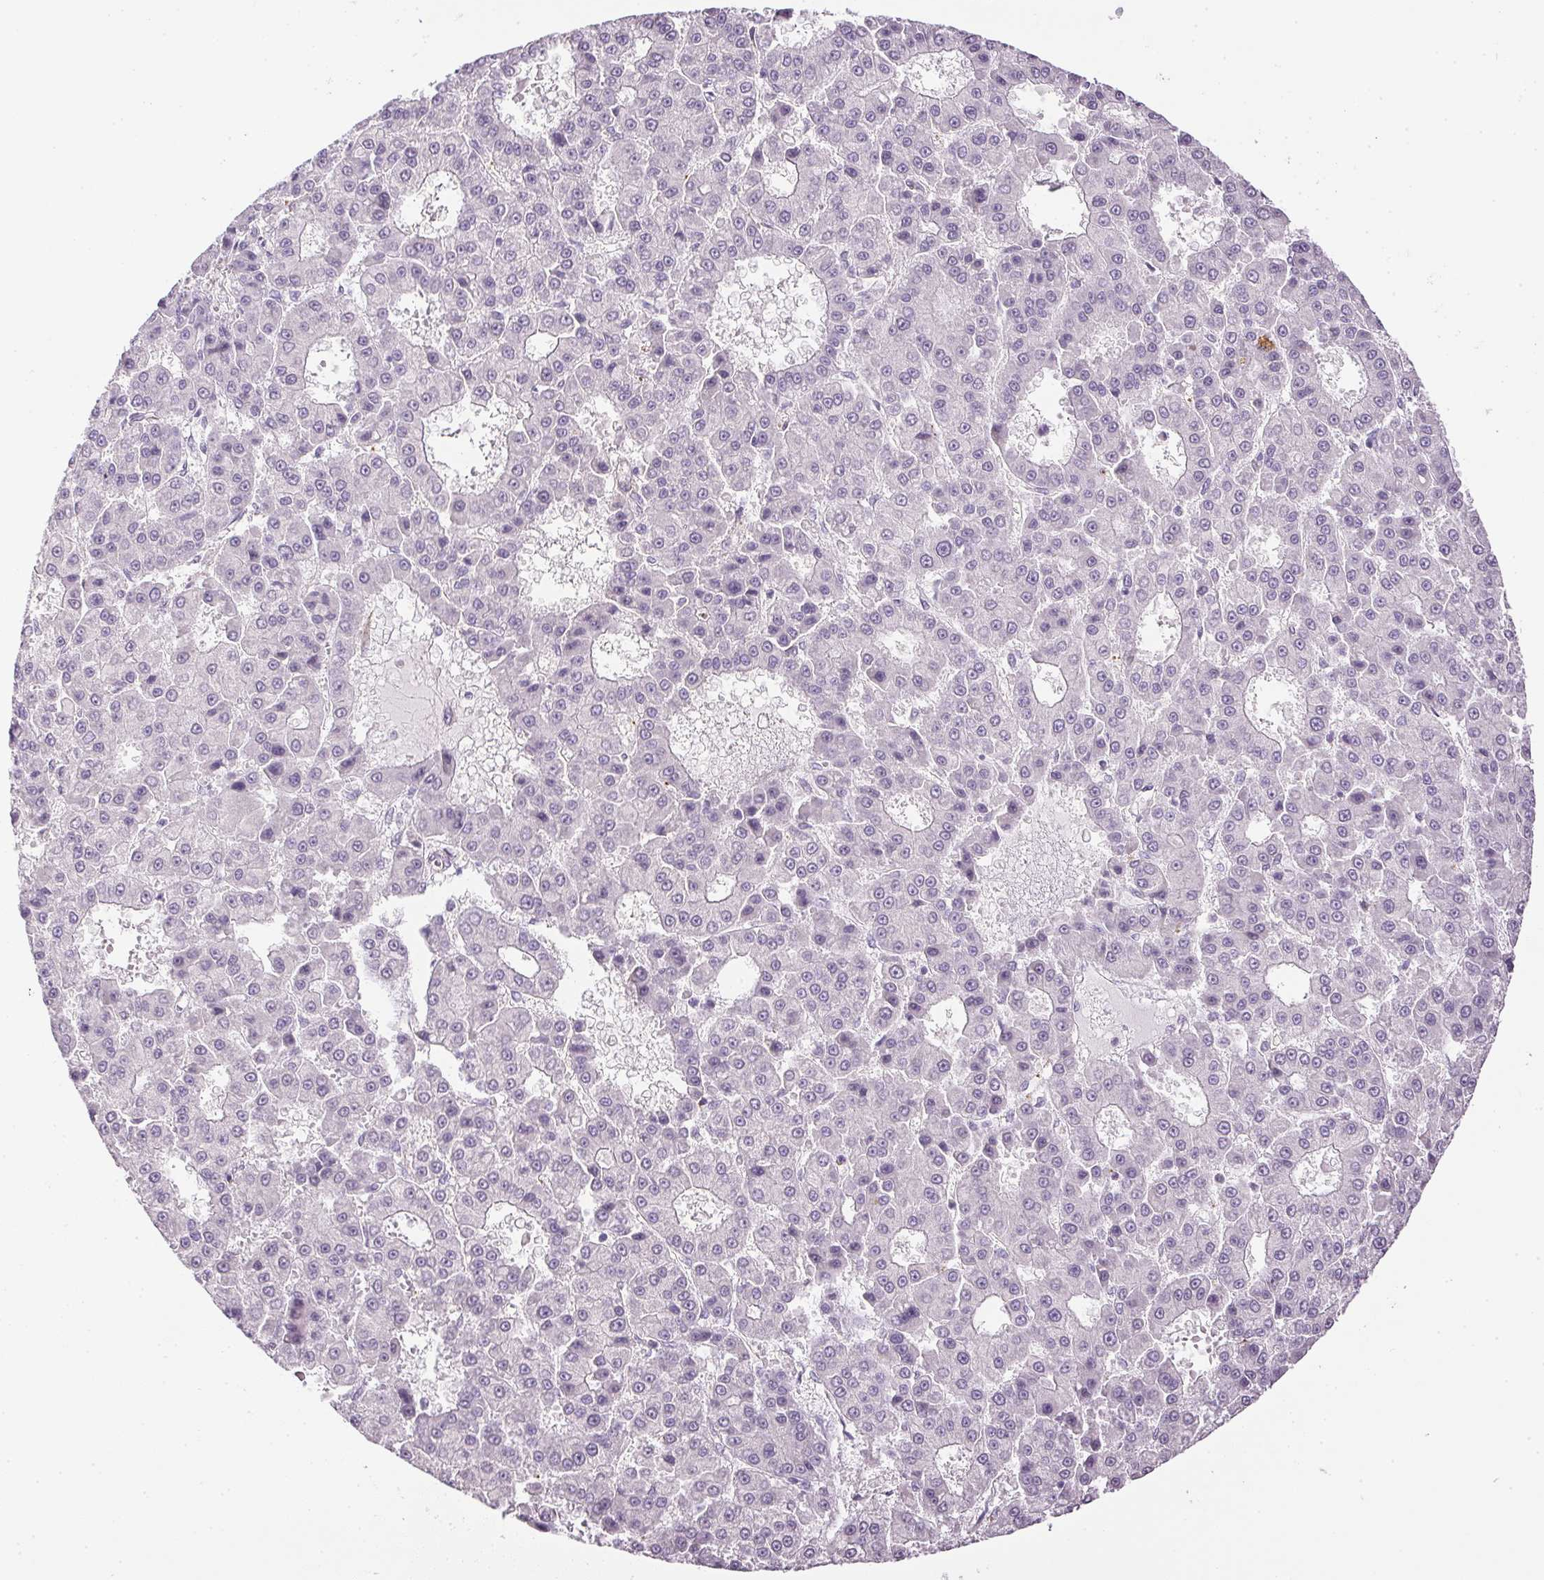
{"staining": {"intensity": "negative", "quantity": "none", "location": "none"}, "tissue": "liver cancer", "cell_type": "Tumor cells", "image_type": "cancer", "snomed": [{"axis": "morphology", "description": "Carcinoma, Hepatocellular, NOS"}, {"axis": "topography", "description": "Liver"}], "caption": "Liver cancer stained for a protein using immunohistochemistry (IHC) exhibits no positivity tumor cells.", "gene": "PRL", "patient": {"sex": "male", "age": 70}}